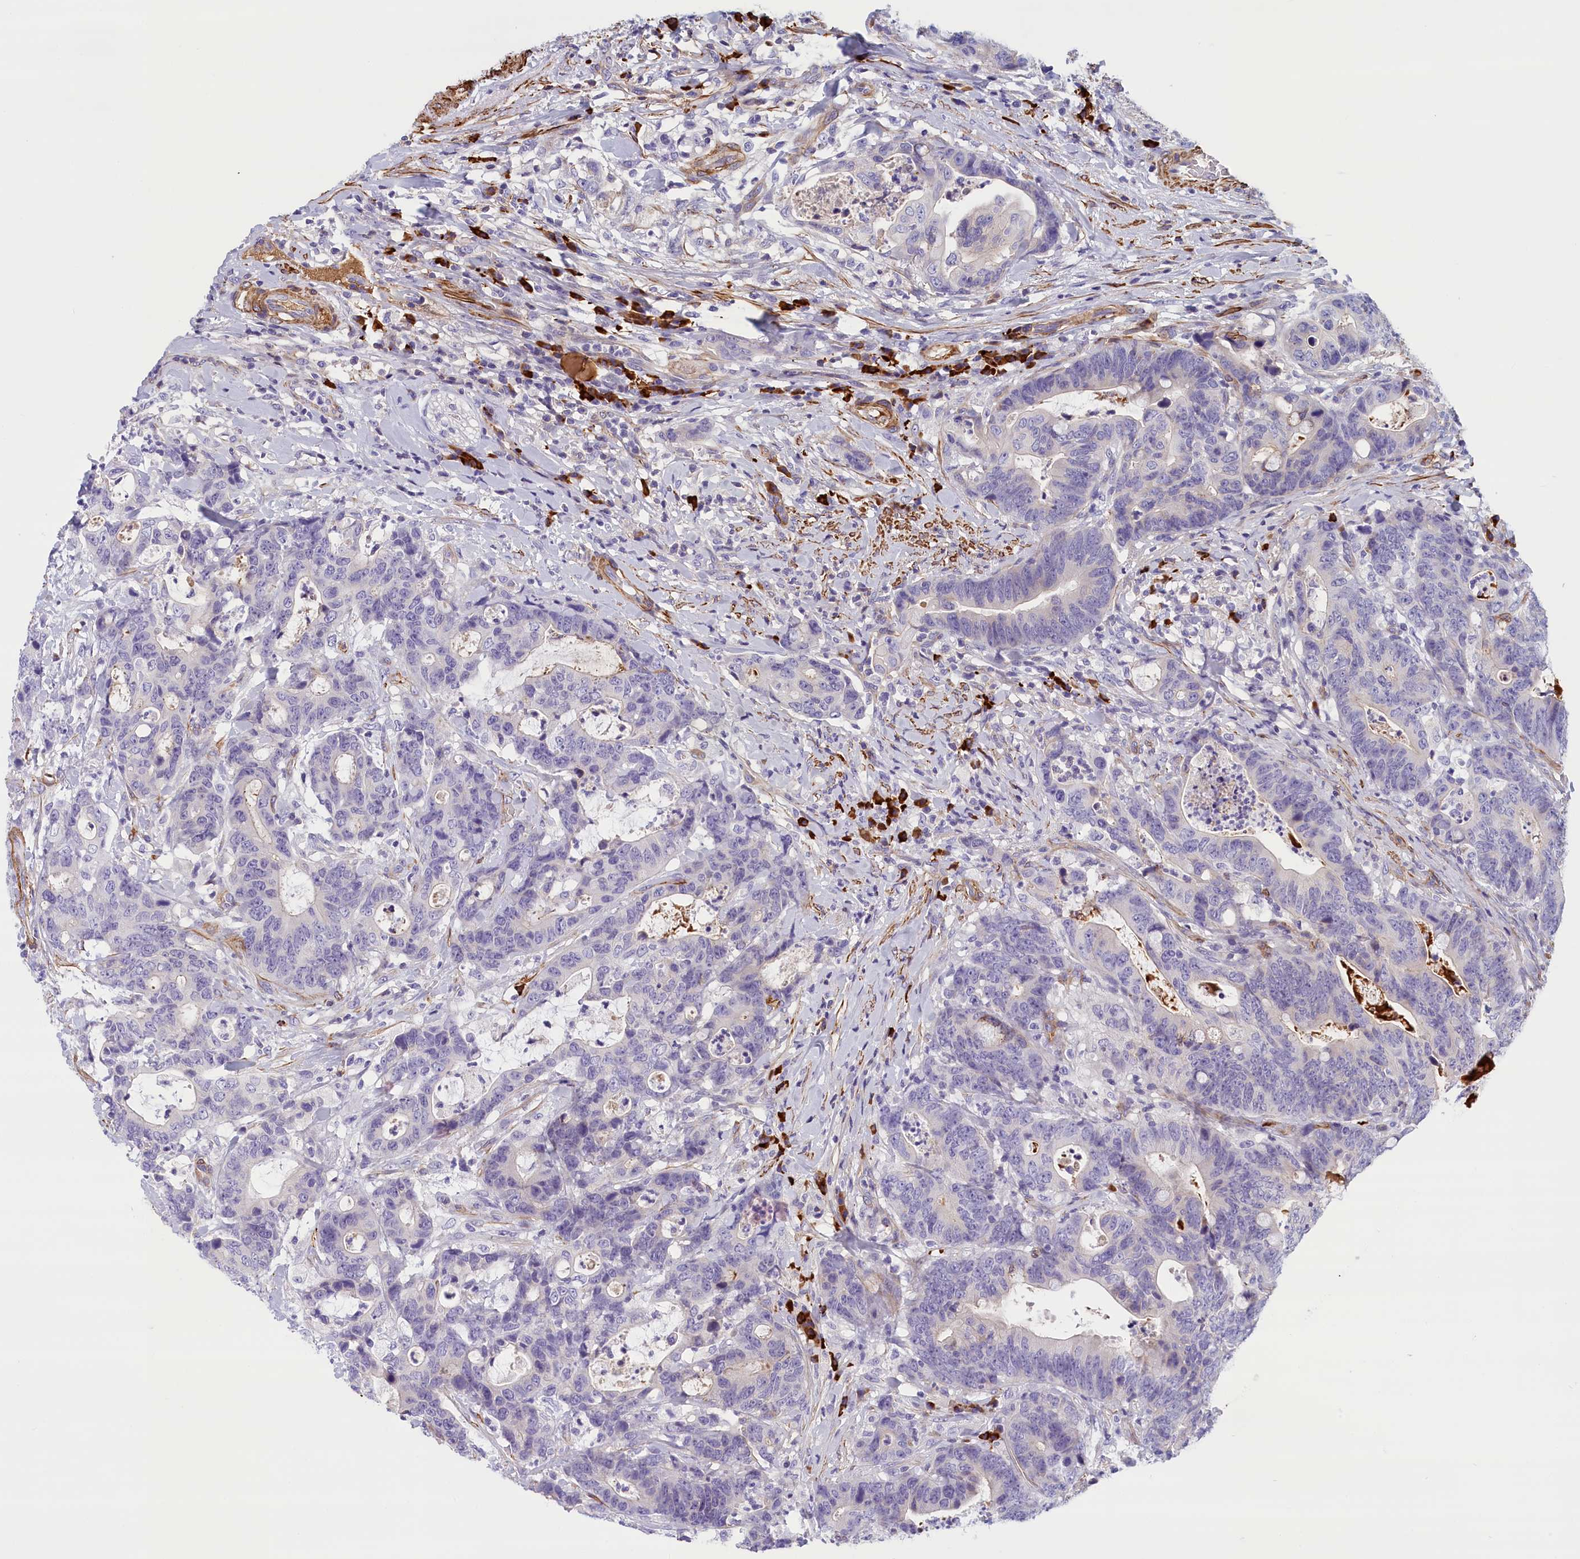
{"staining": {"intensity": "negative", "quantity": "none", "location": "none"}, "tissue": "colorectal cancer", "cell_type": "Tumor cells", "image_type": "cancer", "snomed": [{"axis": "morphology", "description": "Adenocarcinoma, NOS"}, {"axis": "topography", "description": "Colon"}], "caption": "Immunohistochemical staining of human adenocarcinoma (colorectal) displays no significant expression in tumor cells.", "gene": "BCL2L13", "patient": {"sex": "female", "age": 82}}